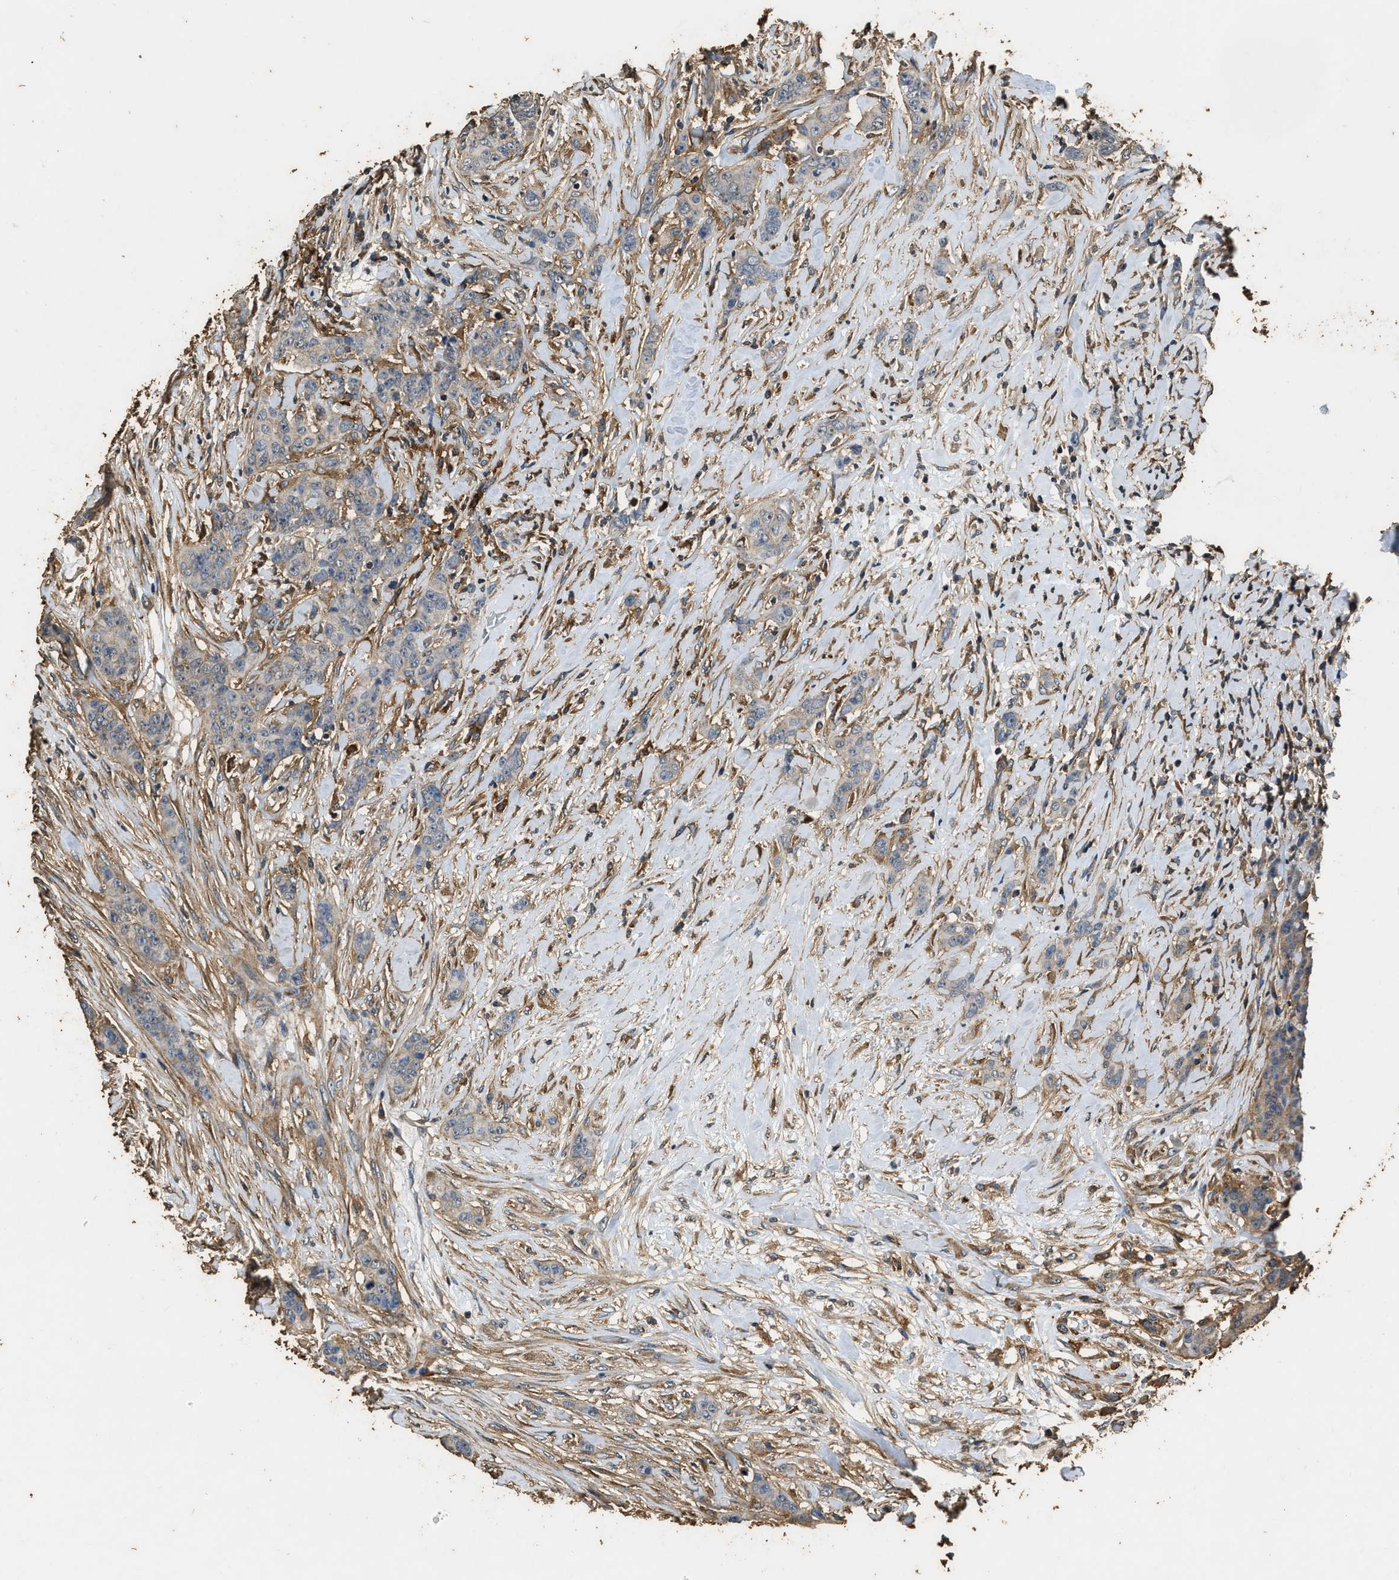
{"staining": {"intensity": "weak", "quantity": "25%-75%", "location": "cytoplasmic/membranous"}, "tissue": "breast cancer", "cell_type": "Tumor cells", "image_type": "cancer", "snomed": [{"axis": "morphology", "description": "Duct carcinoma"}, {"axis": "topography", "description": "Breast"}], "caption": "Human breast cancer (infiltrating ductal carcinoma) stained with a brown dye exhibits weak cytoplasmic/membranous positive expression in approximately 25%-75% of tumor cells.", "gene": "MIB1", "patient": {"sex": "female", "age": 40}}